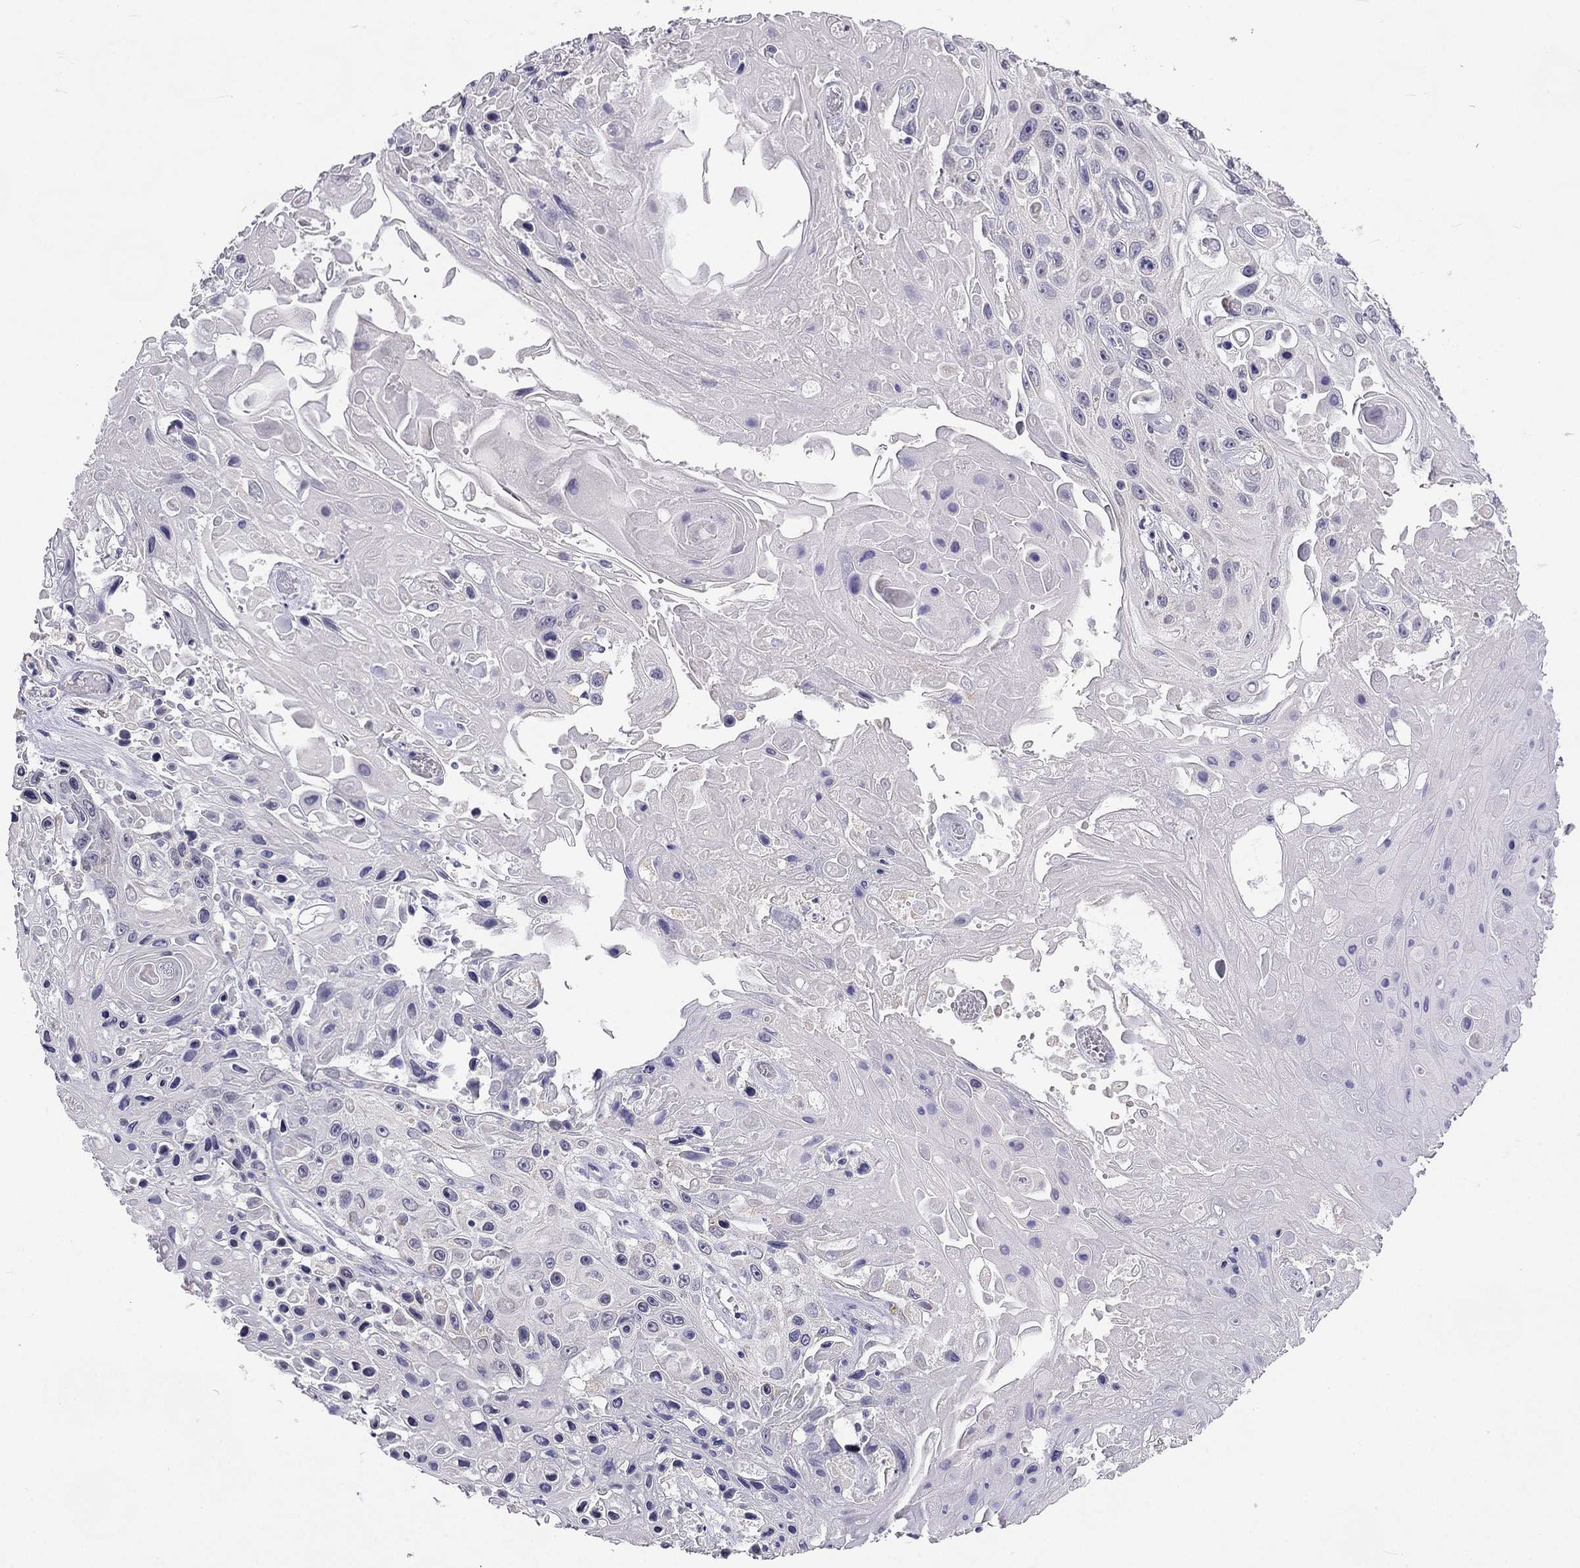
{"staining": {"intensity": "negative", "quantity": "none", "location": "none"}, "tissue": "skin cancer", "cell_type": "Tumor cells", "image_type": "cancer", "snomed": [{"axis": "morphology", "description": "Squamous cell carcinoma, NOS"}, {"axis": "topography", "description": "Skin"}], "caption": "This is an immunohistochemistry photomicrograph of skin cancer. There is no positivity in tumor cells.", "gene": "C5orf49", "patient": {"sex": "male", "age": 82}}